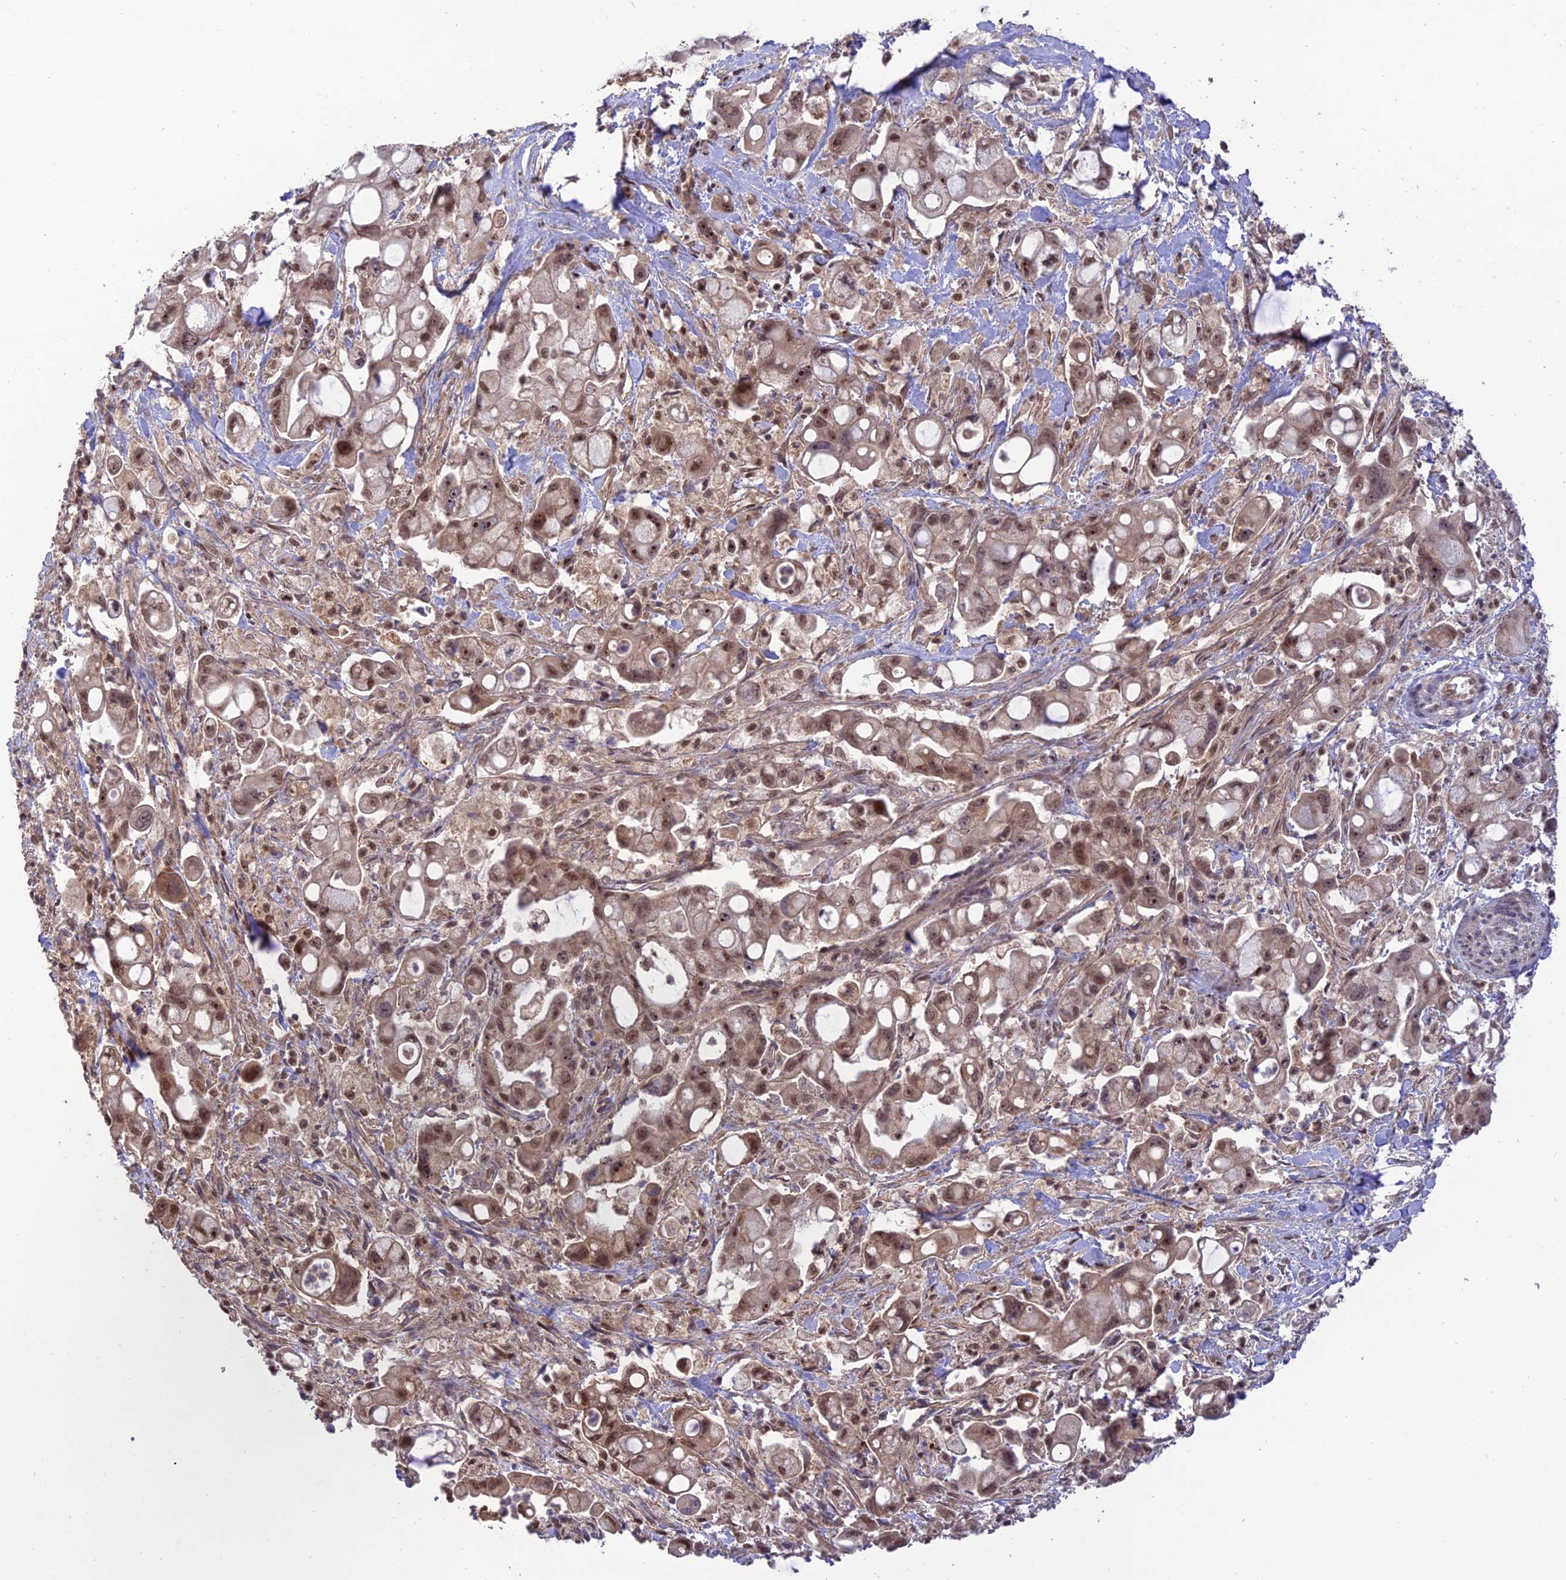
{"staining": {"intensity": "weak", "quantity": ">75%", "location": "cytoplasmic/membranous,nuclear"}, "tissue": "pancreatic cancer", "cell_type": "Tumor cells", "image_type": "cancer", "snomed": [{"axis": "morphology", "description": "Adenocarcinoma, NOS"}, {"axis": "topography", "description": "Pancreas"}], "caption": "Immunohistochemical staining of pancreatic adenocarcinoma reveals low levels of weak cytoplasmic/membranous and nuclear expression in approximately >75% of tumor cells.", "gene": "REV1", "patient": {"sex": "male", "age": 68}}